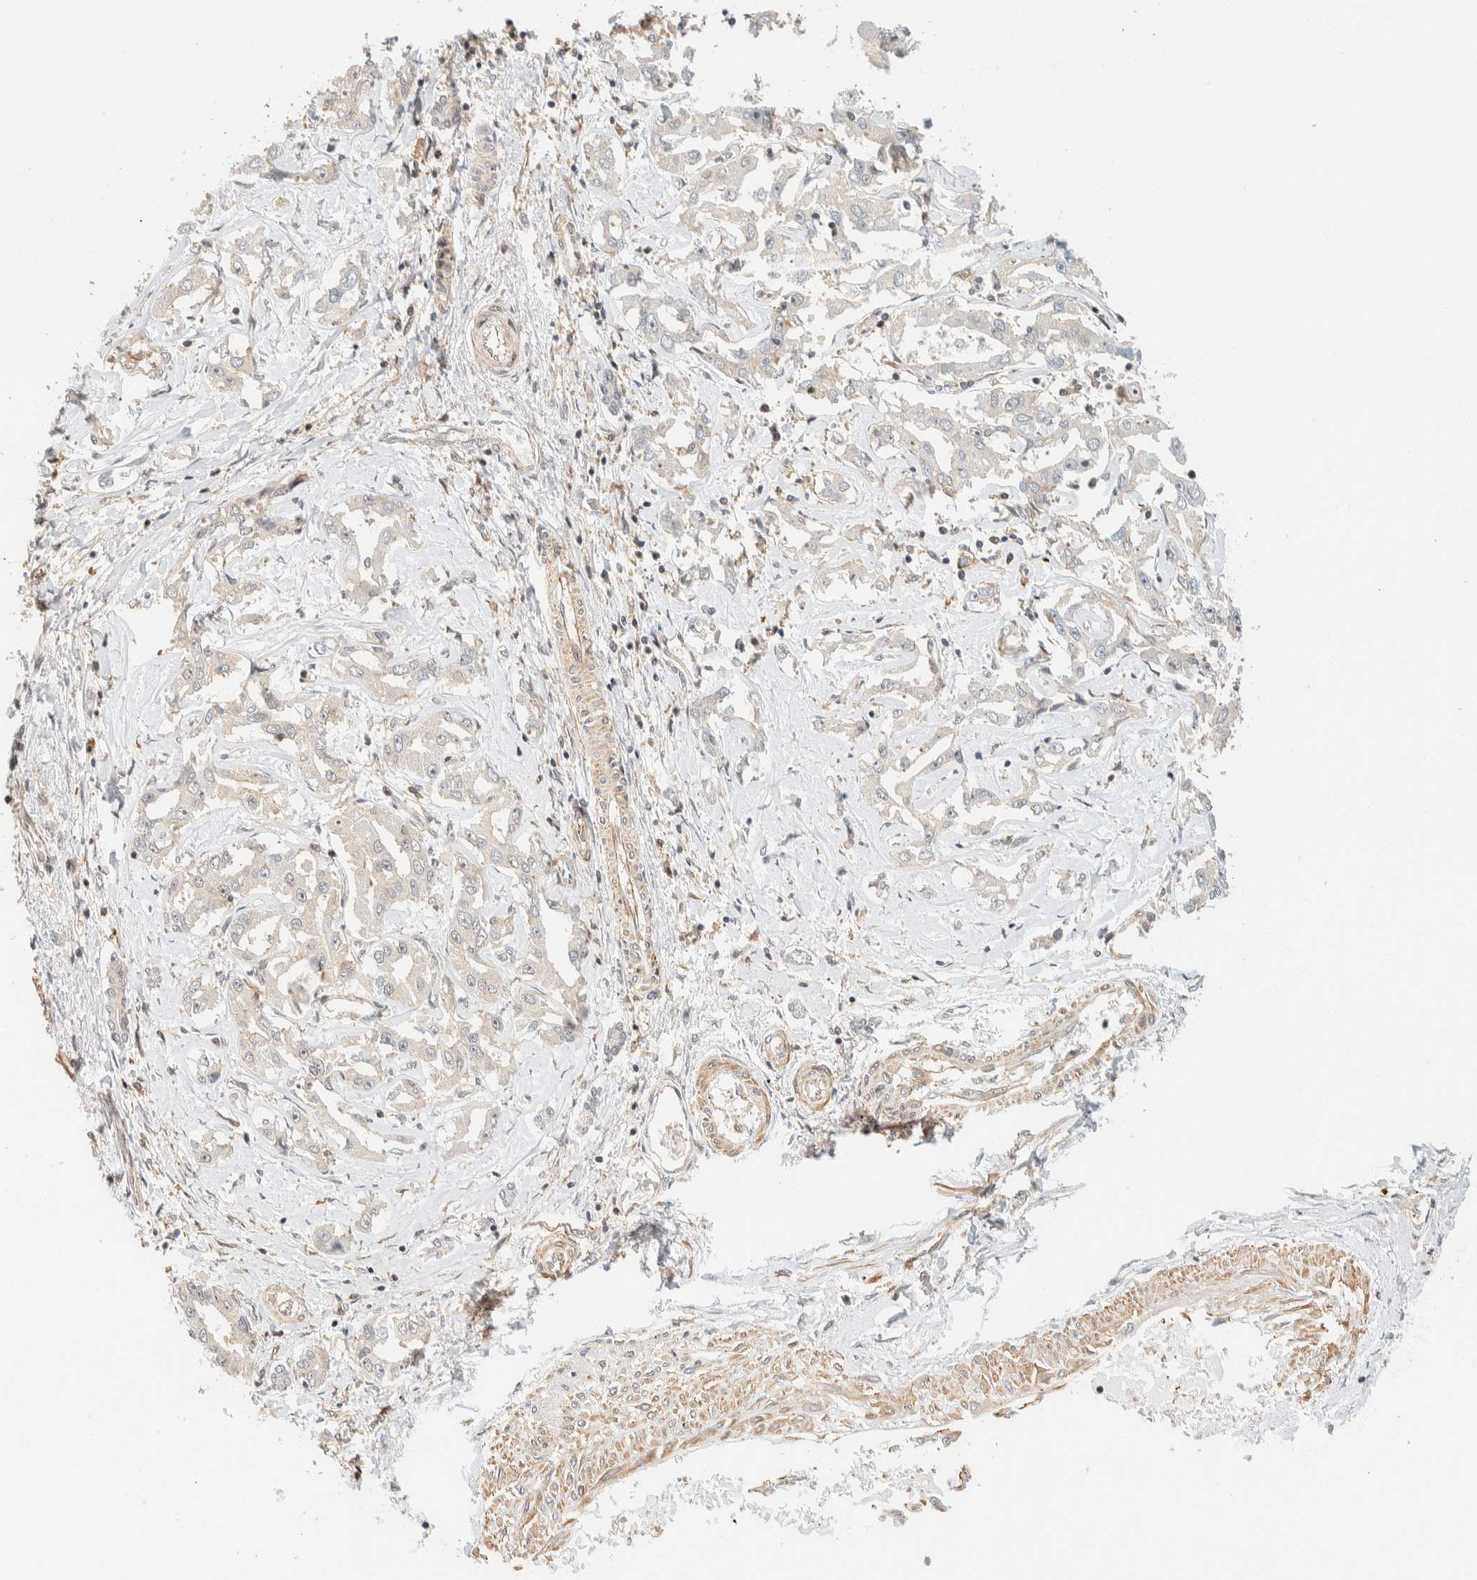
{"staining": {"intensity": "negative", "quantity": "none", "location": "none"}, "tissue": "liver cancer", "cell_type": "Tumor cells", "image_type": "cancer", "snomed": [{"axis": "morphology", "description": "Cholangiocarcinoma"}, {"axis": "topography", "description": "Liver"}], "caption": "Immunohistochemistry of cholangiocarcinoma (liver) shows no staining in tumor cells.", "gene": "ARFGEF1", "patient": {"sex": "male", "age": 59}}